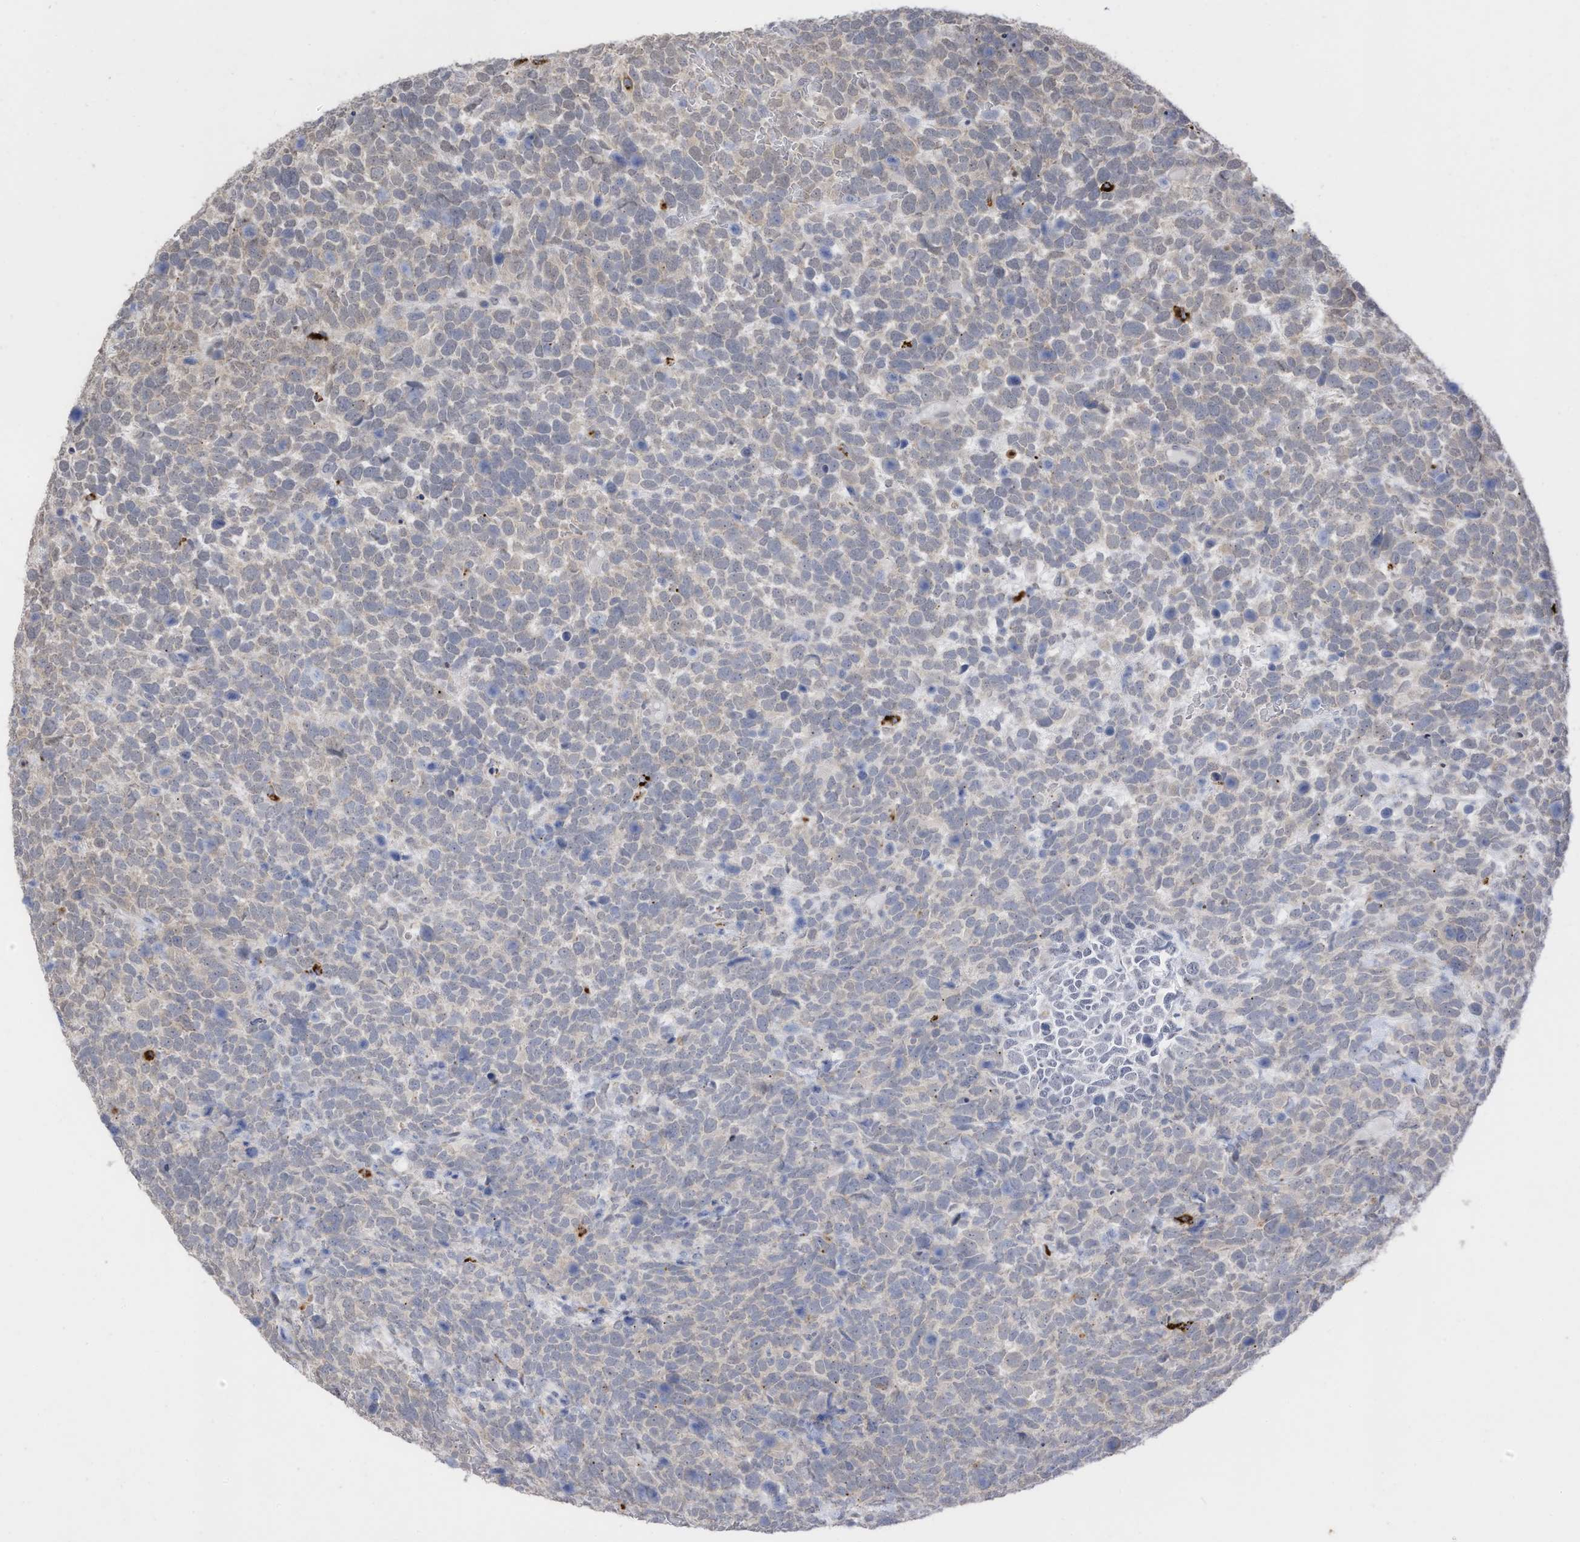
{"staining": {"intensity": "negative", "quantity": "none", "location": "none"}, "tissue": "urothelial cancer", "cell_type": "Tumor cells", "image_type": "cancer", "snomed": [{"axis": "morphology", "description": "Urothelial carcinoma, High grade"}, {"axis": "topography", "description": "Urinary bladder"}], "caption": "Tumor cells are negative for protein expression in human urothelial carcinoma (high-grade).", "gene": "RABL3", "patient": {"sex": "female", "age": 82}}